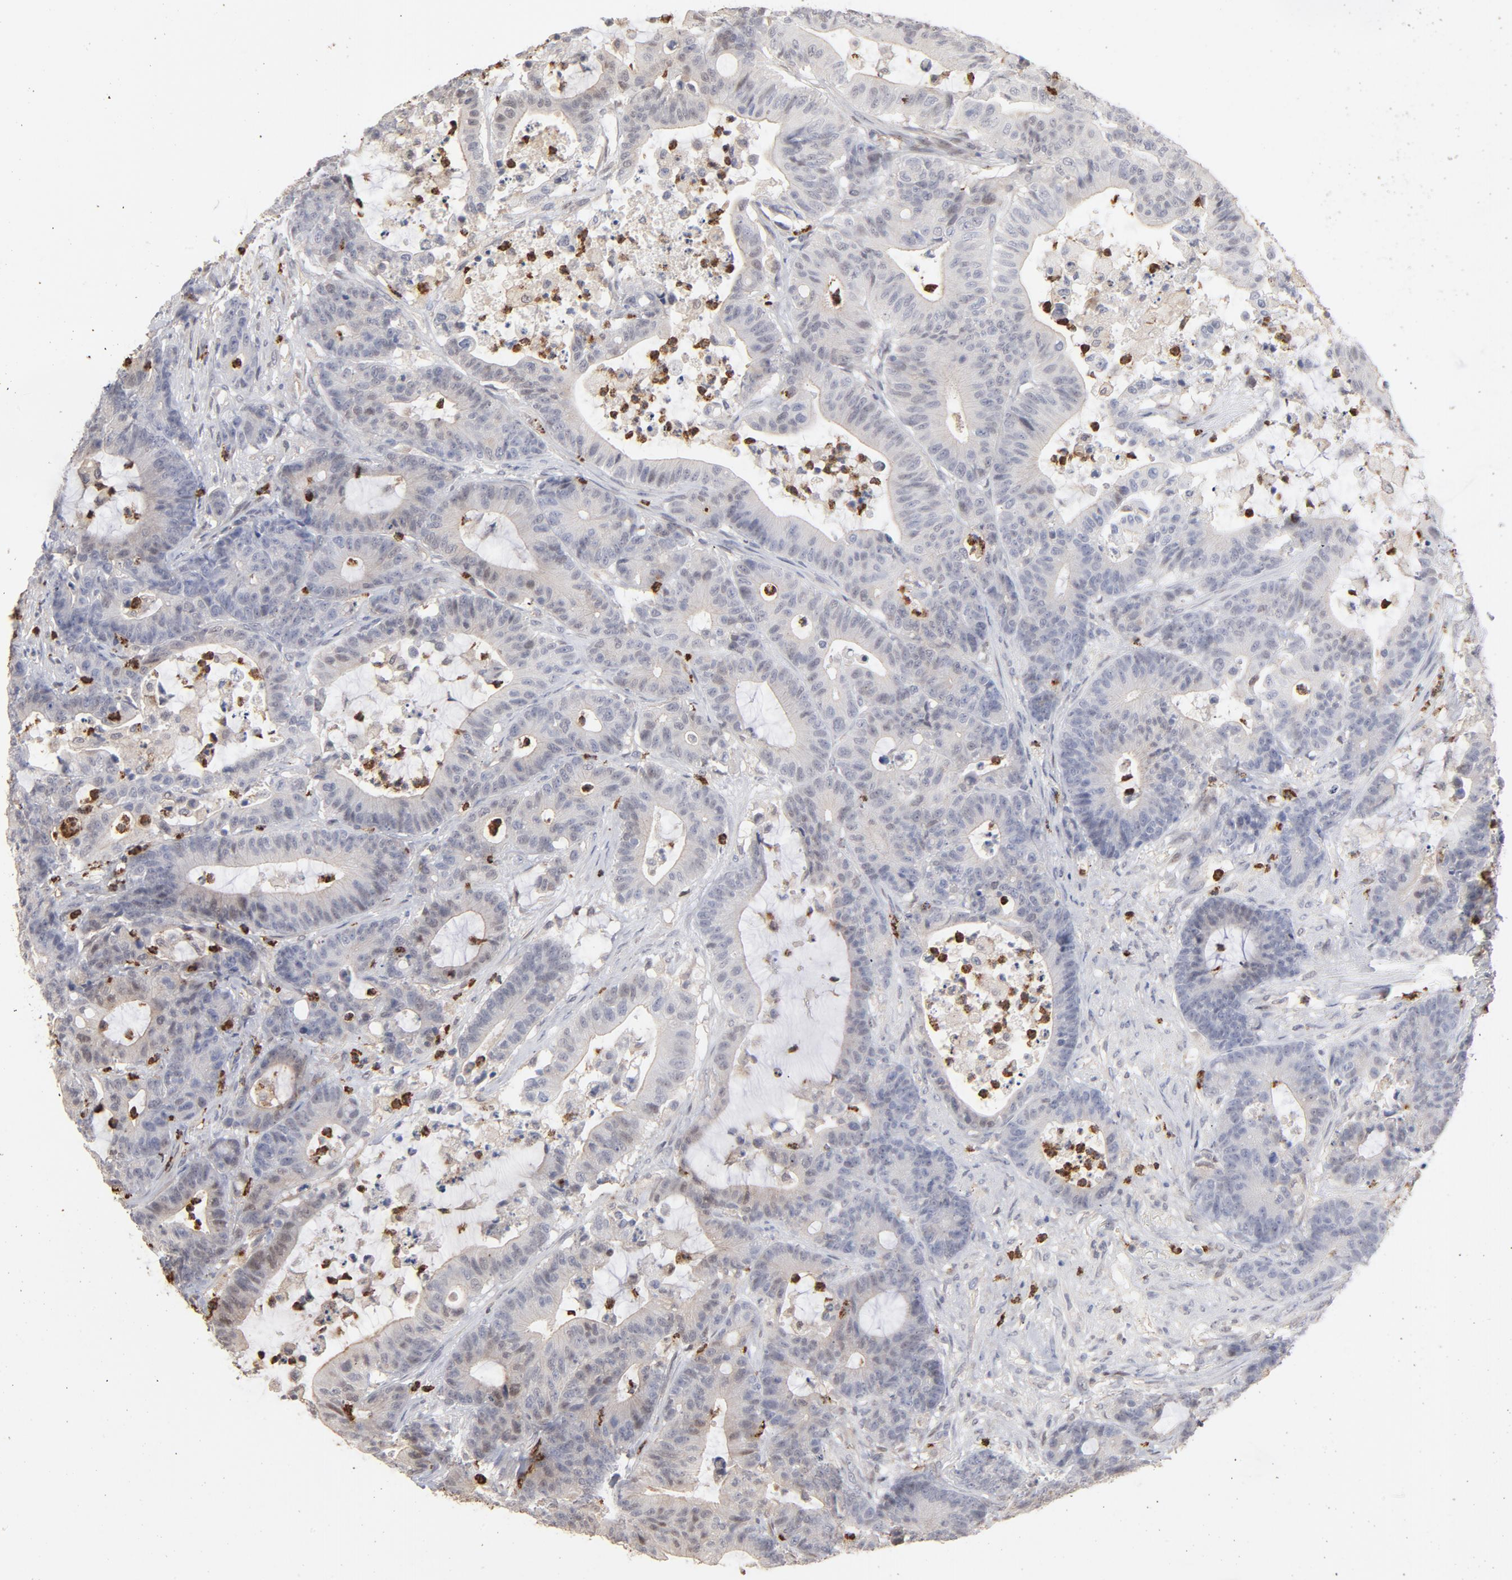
{"staining": {"intensity": "weak", "quantity": "25%-75%", "location": "cytoplasmic/membranous,nuclear"}, "tissue": "colorectal cancer", "cell_type": "Tumor cells", "image_type": "cancer", "snomed": [{"axis": "morphology", "description": "Adenocarcinoma, NOS"}, {"axis": "topography", "description": "Colon"}], "caption": "Immunohistochemical staining of colorectal adenocarcinoma exhibits low levels of weak cytoplasmic/membranous and nuclear expression in approximately 25%-75% of tumor cells. The staining was performed using DAB (3,3'-diaminobenzidine) to visualize the protein expression in brown, while the nuclei were stained in blue with hematoxylin (Magnification: 20x).", "gene": "PNMA1", "patient": {"sex": "female", "age": 84}}